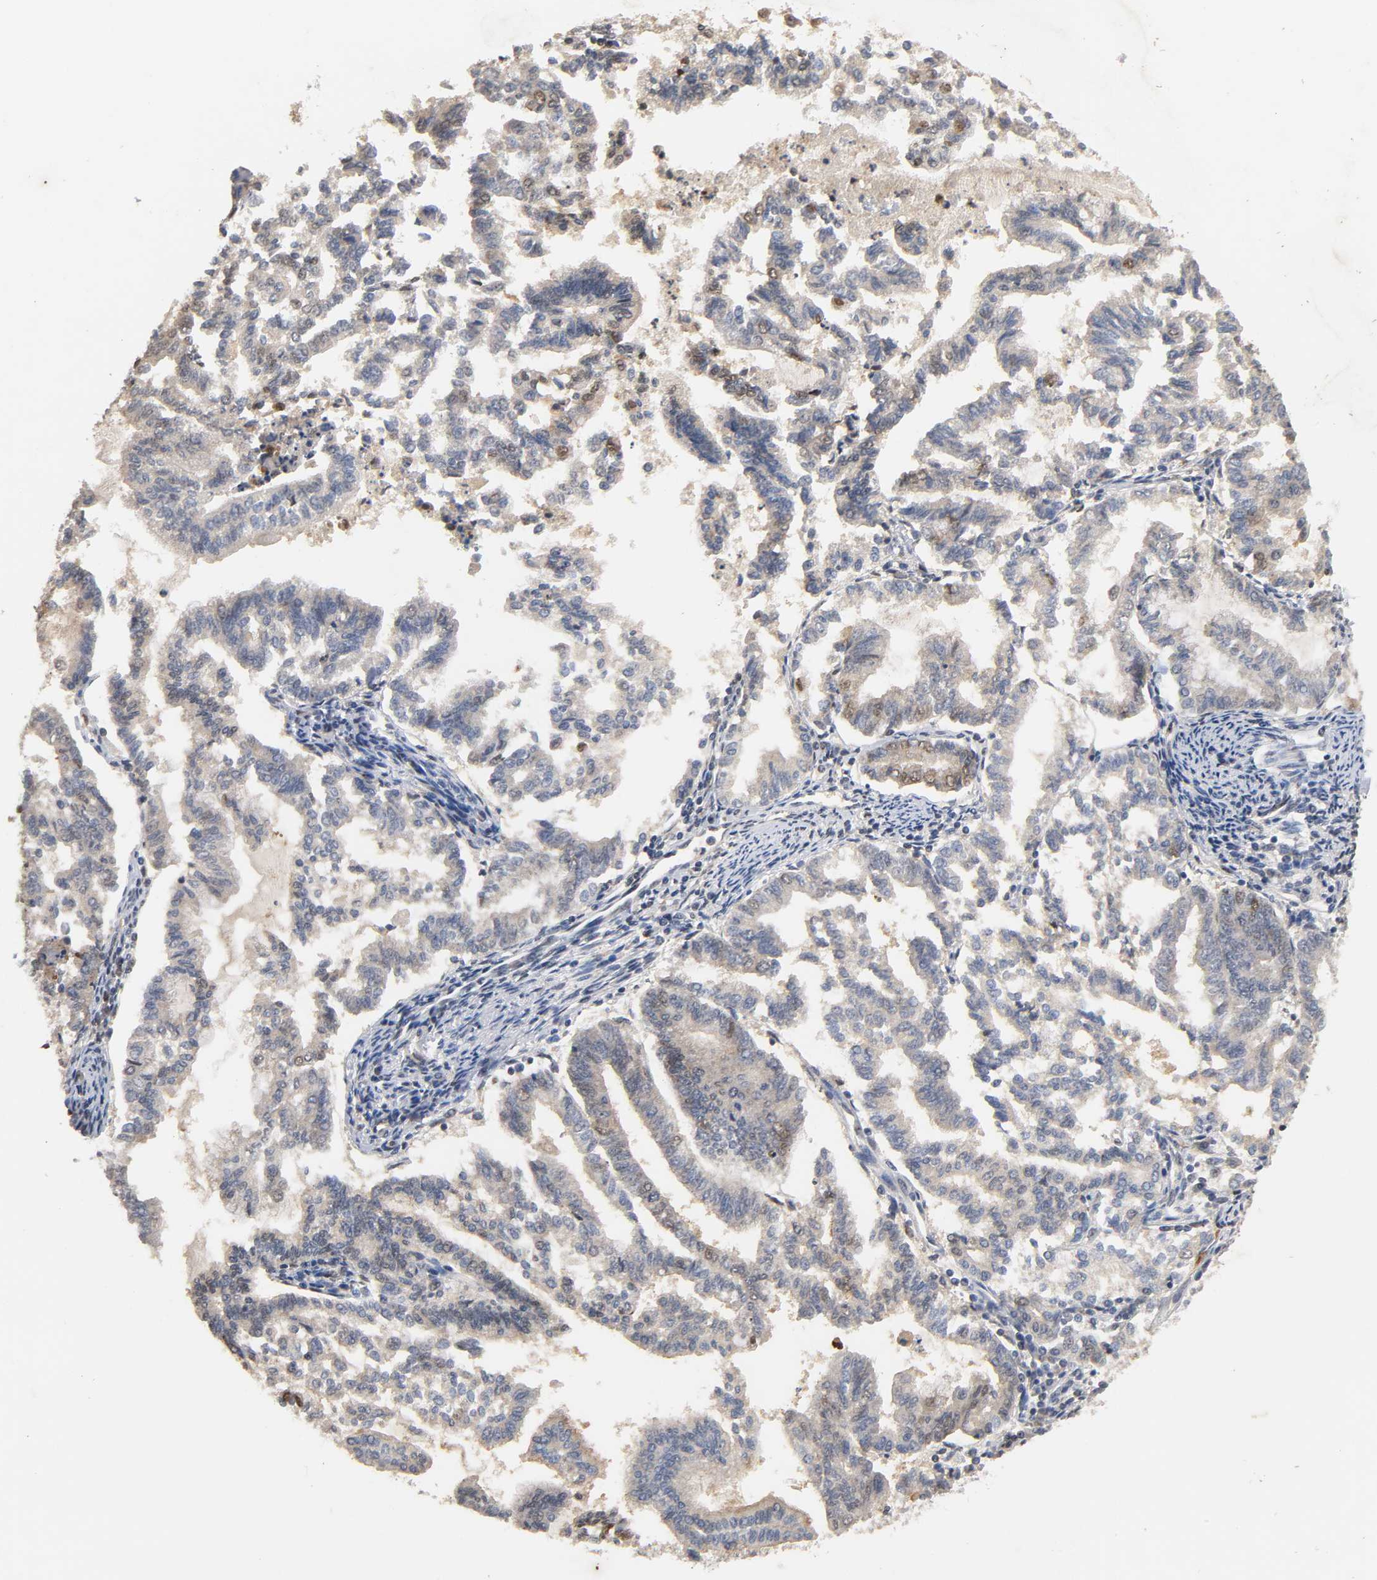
{"staining": {"intensity": "moderate", "quantity": "25%-75%", "location": "nuclear"}, "tissue": "endometrial cancer", "cell_type": "Tumor cells", "image_type": "cancer", "snomed": [{"axis": "morphology", "description": "Adenocarcinoma, NOS"}, {"axis": "topography", "description": "Endometrium"}], "caption": "This is an image of immunohistochemistry staining of endometrial cancer, which shows moderate expression in the nuclear of tumor cells.", "gene": "UBC", "patient": {"sex": "female", "age": 79}}